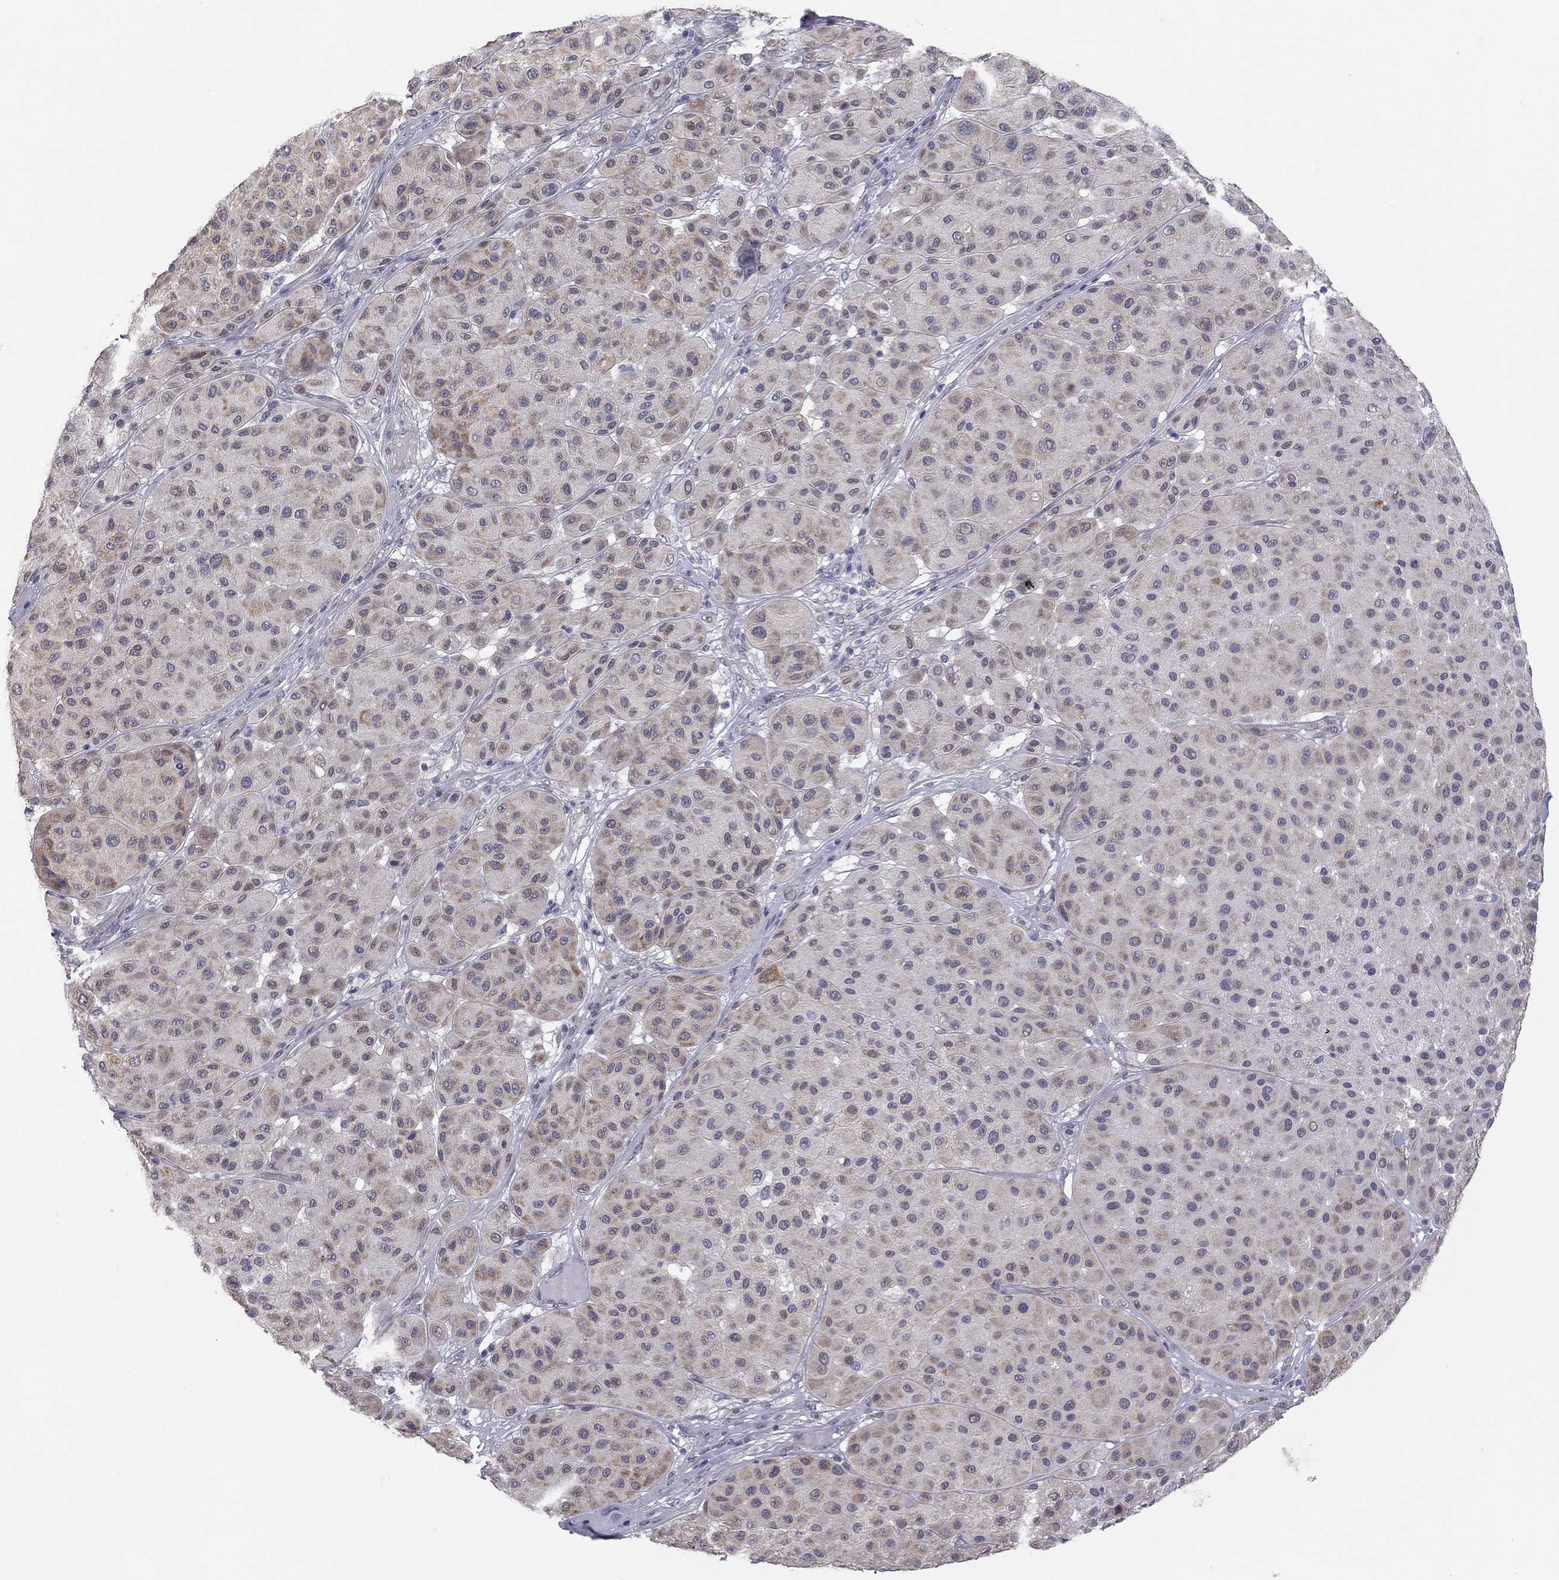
{"staining": {"intensity": "moderate", "quantity": "<25%", "location": "cytoplasmic/membranous"}, "tissue": "melanoma", "cell_type": "Tumor cells", "image_type": "cancer", "snomed": [{"axis": "morphology", "description": "Malignant melanoma, Metastatic site"}, {"axis": "topography", "description": "Smooth muscle"}], "caption": "Human malignant melanoma (metastatic site) stained with a protein marker demonstrates moderate staining in tumor cells.", "gene": "PRRT2", "patient": {"sex": "male", "age": 41}}